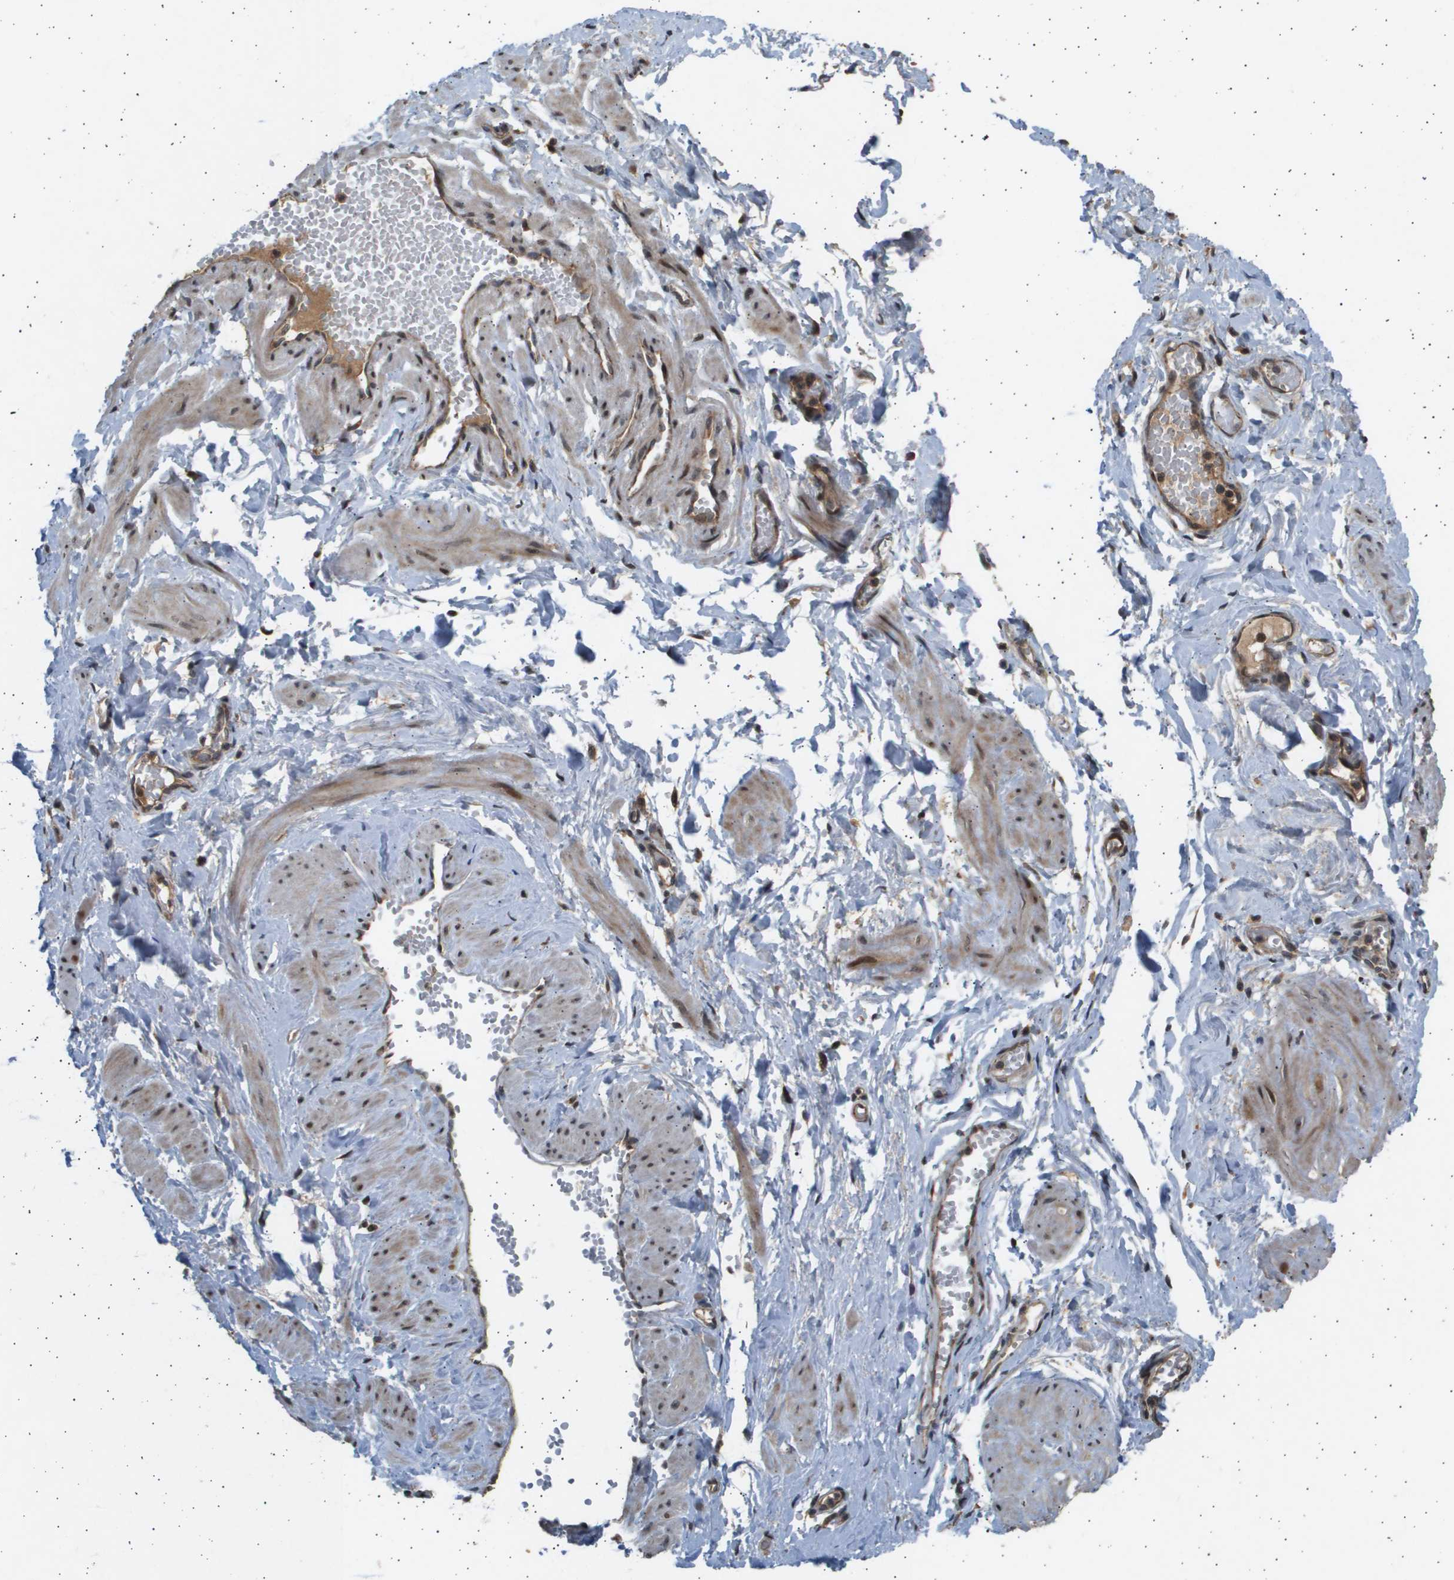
{"staining": {"intensity": "weak", "quantity": ">75%", "location": "cytoplasmic/membranous"}, "tissue": "adipose tissue", "cell_type": "Adipocytes", "image_type": "normal", "snomed": [{"axis": "morphology", "description": "Normal tissue, NOS"}, {"axis": "topography", "description": "Soft tissue"}, {"axis": "topography", "description": "Vascular tissue"}], "caption": "DAB immunohistochemical staining of unremarkable human adipose tissue exhibits weak cytoplasmic/membranous protein staining in approximately >75% of adipocytes. (brown staining indicates protein expression, while blue staining denotes nuclei).", "gene": "TNRC6A", "patient": {"sex": "female", "age": 35}}